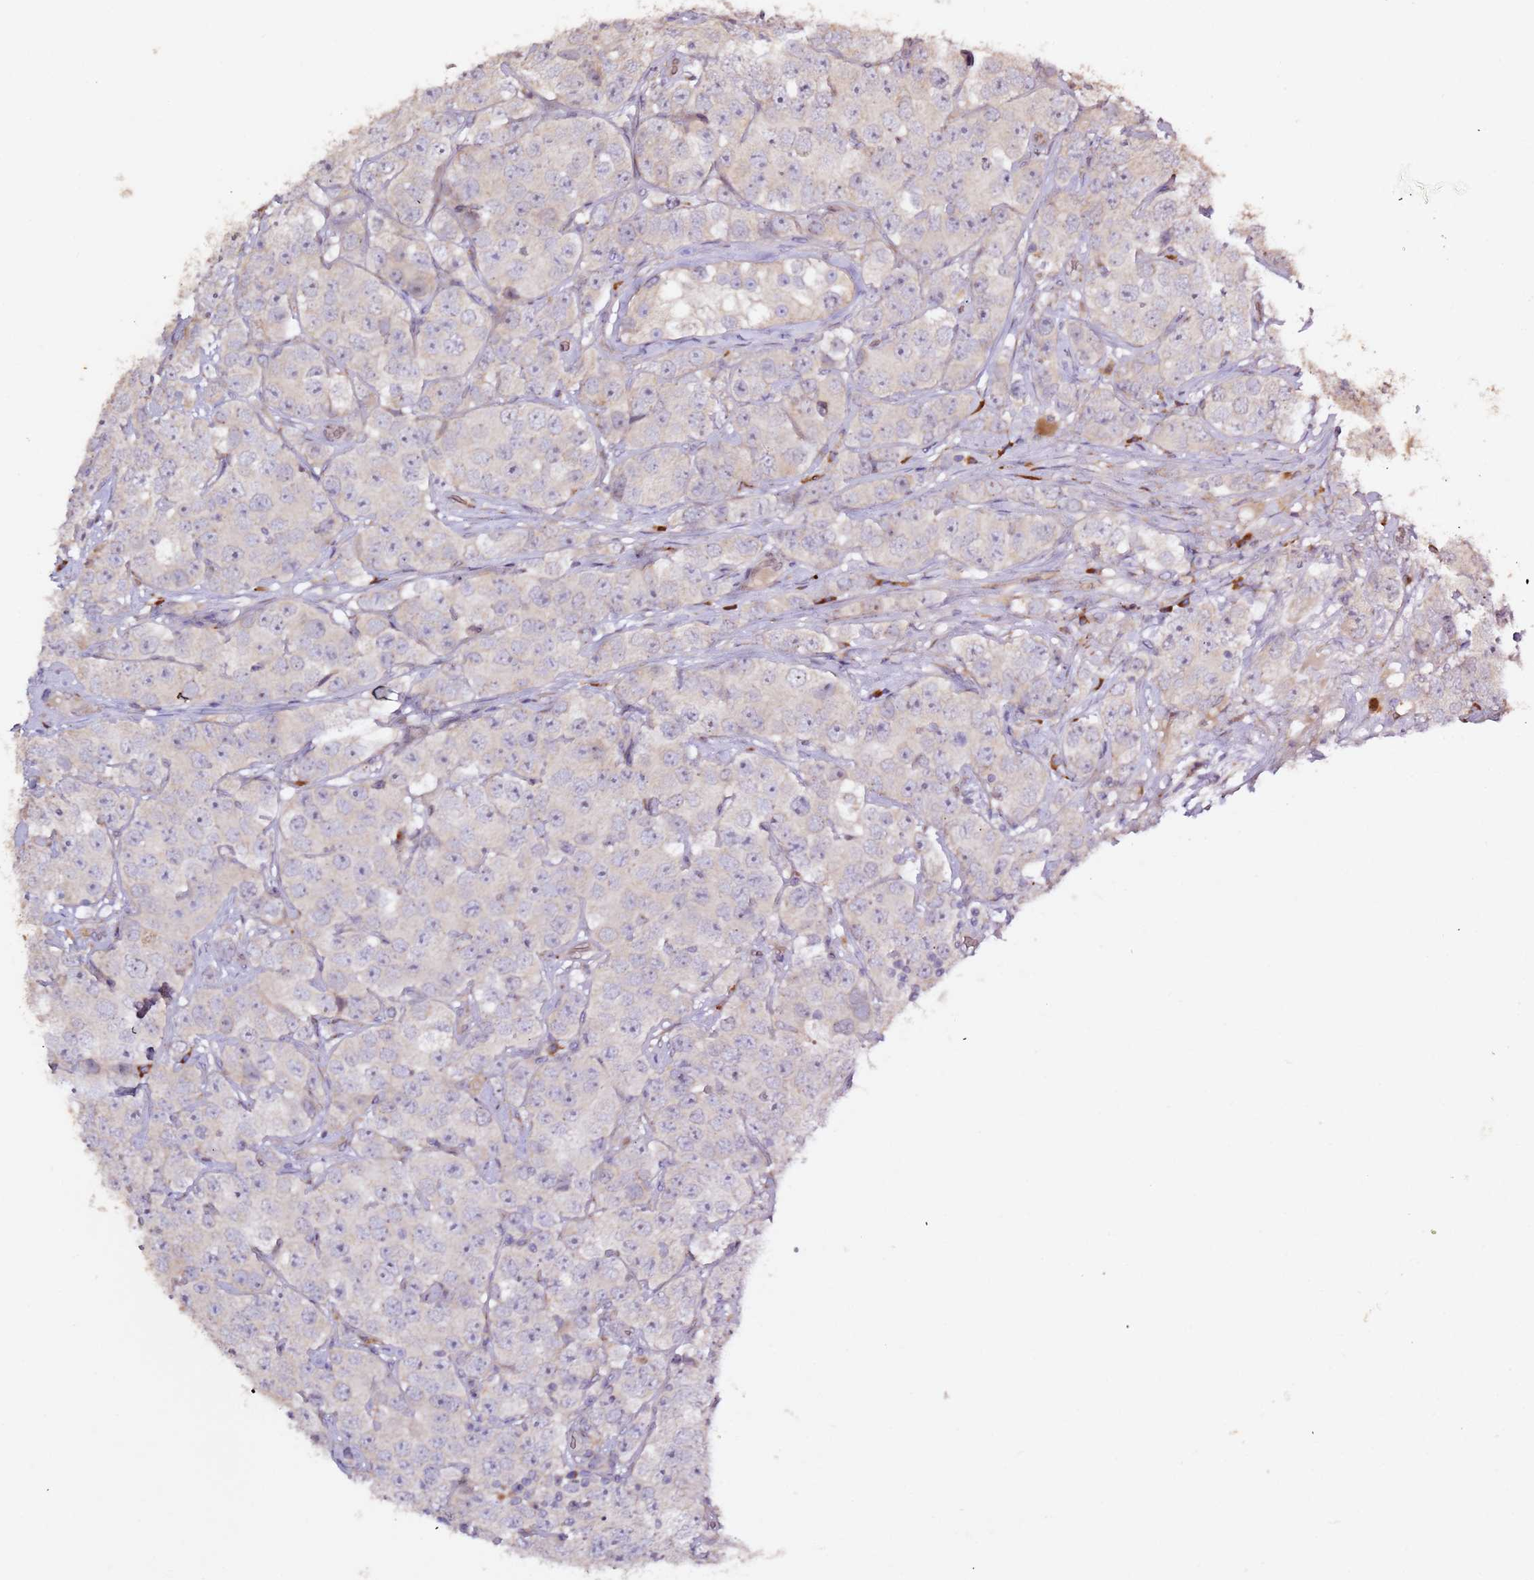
{"staining": {"intensity": "negative", "quantity": "none", "location": "none"}, "tissue": "testis cancer", "cell_type": "Tumor cells", "image_type": "cancer", "snomed": [{"axis": "morphology", "description": "Seminoma, NOS"}, {"axis": "topography", "description": "Testis"}], "caption": "A high-resolution photomicrograph shows immunohistochemistry (IHC) staining of testis cancer, which exhibits no significant expression in tumor cells. The staining was performed using DAB to visualize the protein expression in brown, while the nuclei were stained in blue with hematoxylin (Magnification: 20x).", "gene": "HSD17B7", "patient": {"sex": "male", "age": 28}}